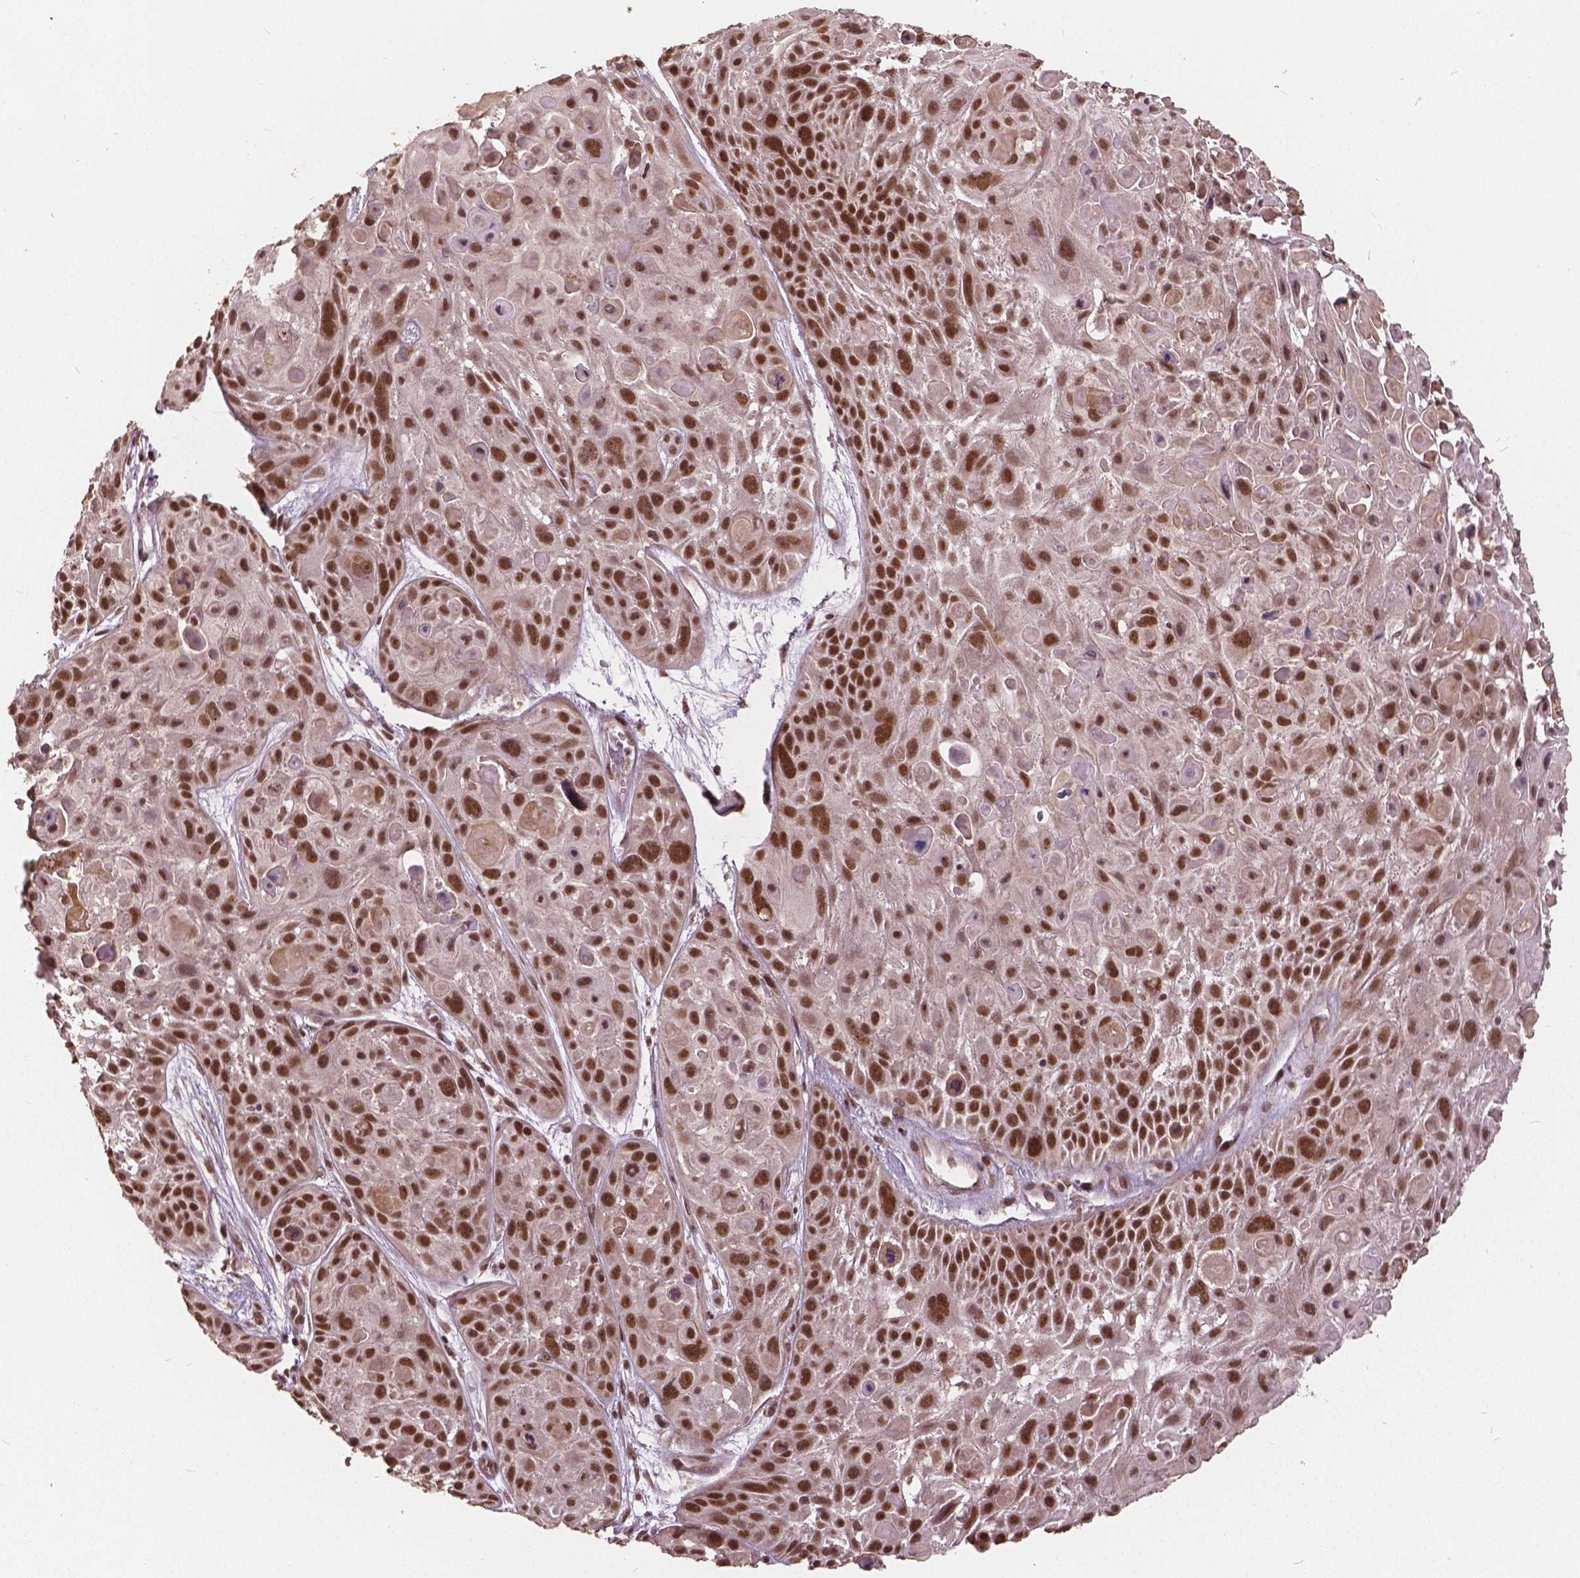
{"staining": {"intensity": "moderate", "quantity": ">75%", "location": "nuclear"}, "tissue": "skin cancer", "cell_type": "Tumor cells", "image_type": "cancer", "snomed": [{"axis": "morphology", "description": "Squamous cell carcinoma, NOS"}, {"axis": "topography", "description": "Skin"}, {"axis": "topography", "description": "Anal"}], "caption": "Skin cancer was stained to show a protein in brown. There is medium levels of moderate nuclear expression in about >75% of tumor cells.", "gene": "GPS2", "patient": {"sex": "female", "age": 75}}